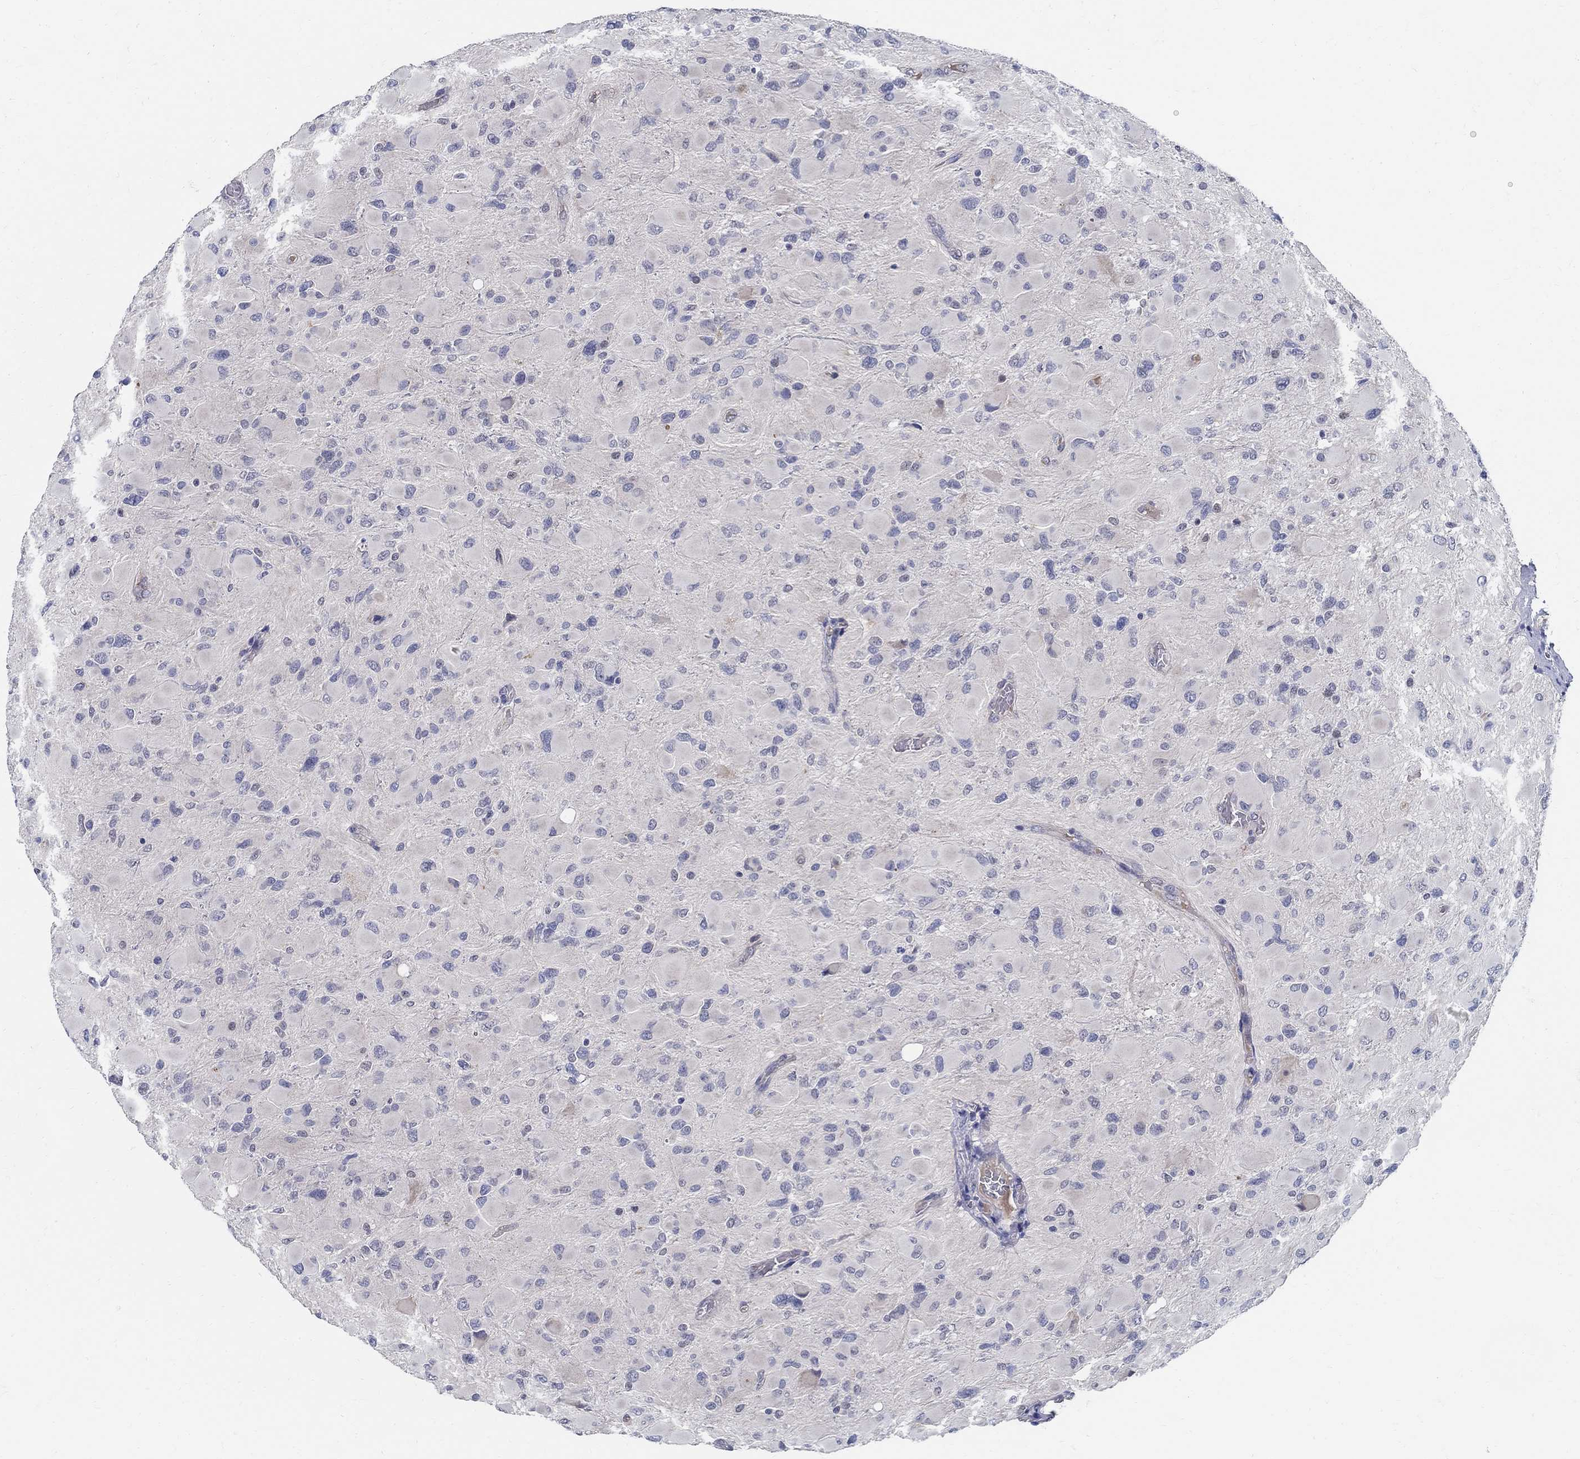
{"staining": {"intensity": "negative", "quantity": "none", "location": "none"}, "tissue": "glioma", "cell_type": "Tumor cells", "image_type": "cancer", "snomed": [{"axis": "morphology", "description": "Glioma, malignant, High grade"}, {"axis": "topography", "description": "Cerebral cortex"}], "caption": "An image of glioma stained for a protein demonstrates no brown staining in tumor cells.", "gene": "C16orf46", "patient": {"sex": "female", "age": 36}}